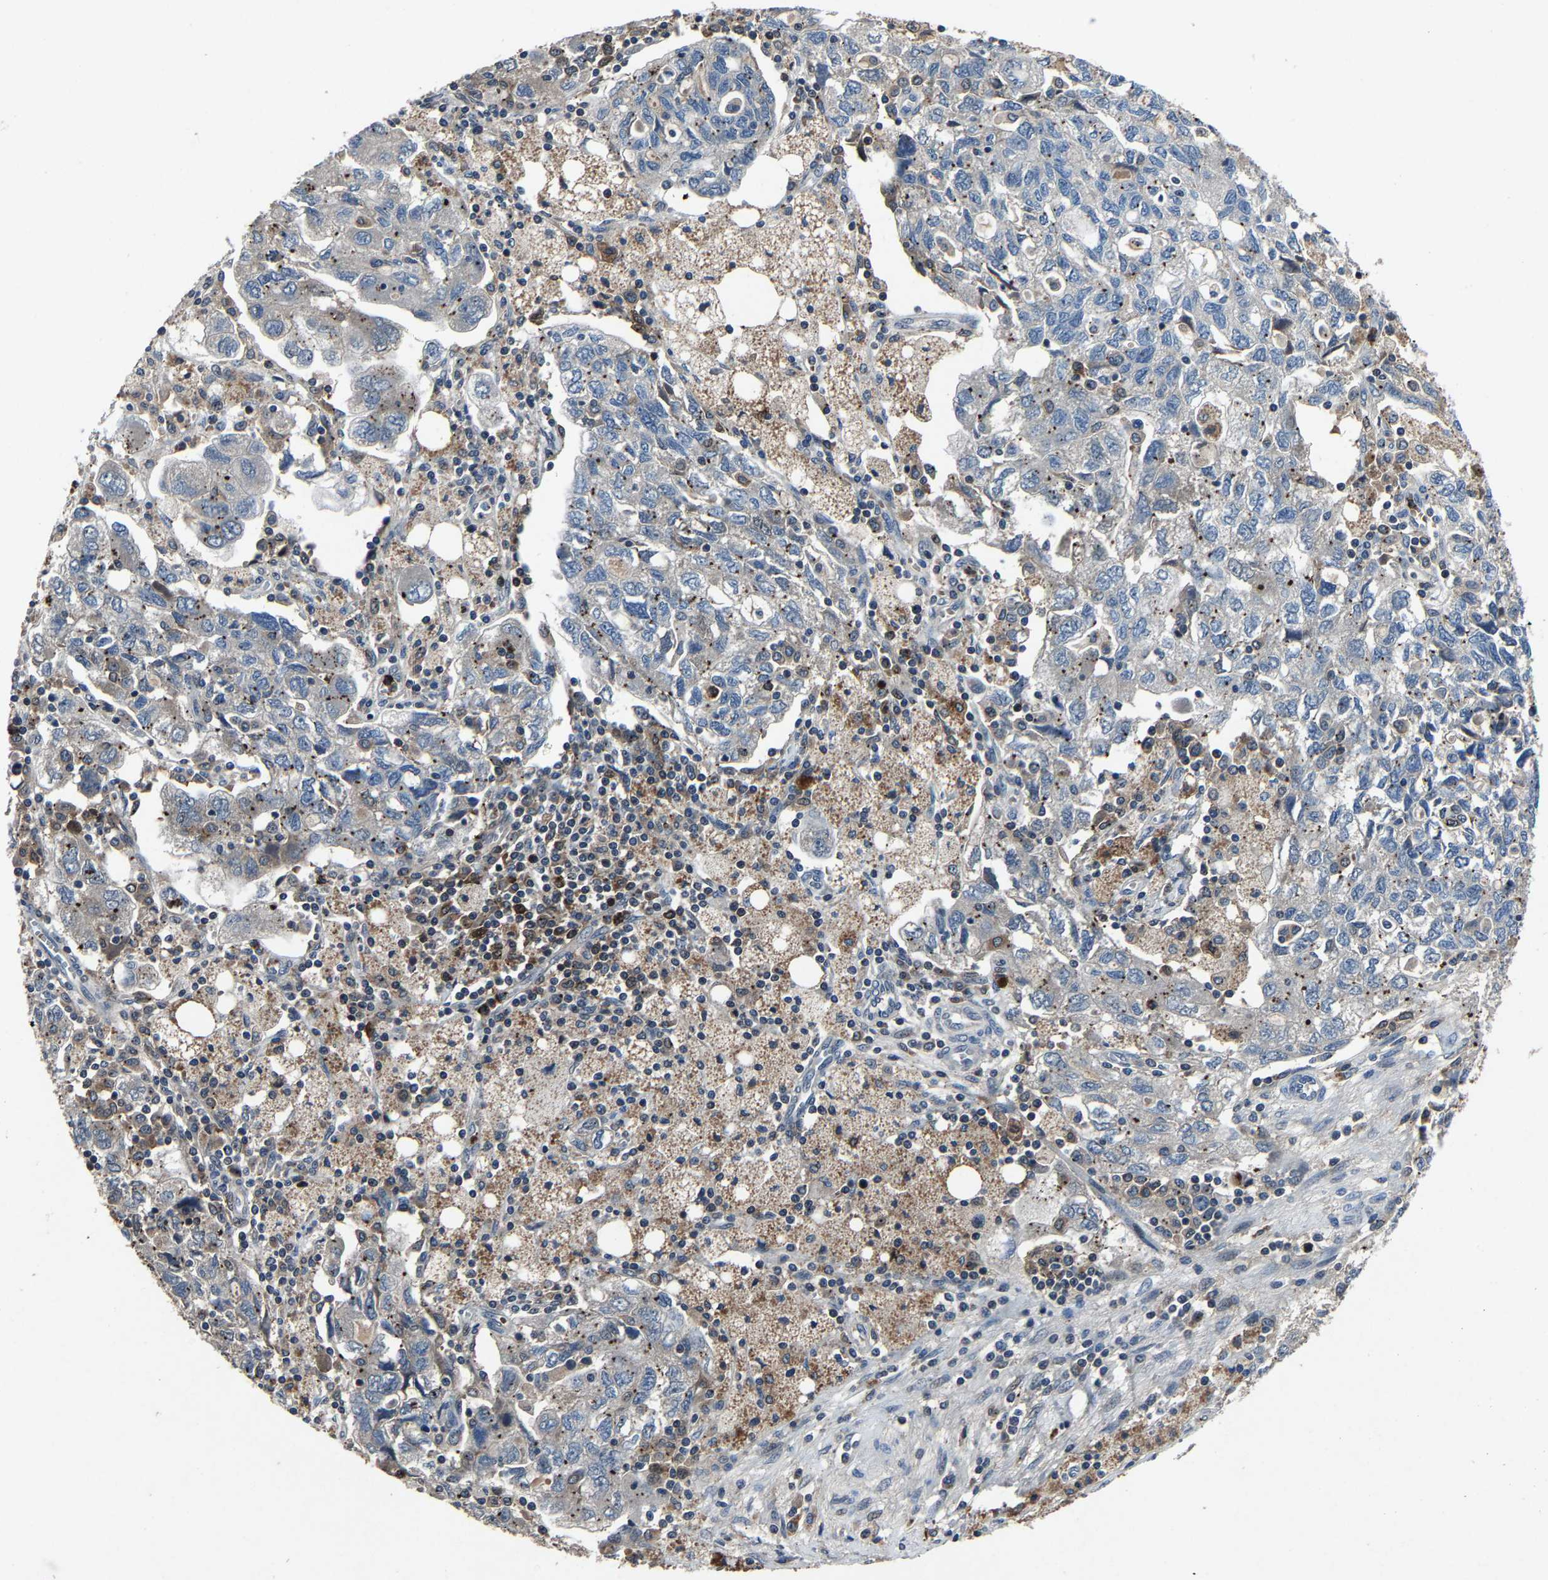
{"staining": {"intensity": "negative", "quantity": "none", "location": "none"}, "tissue": "ovarian cancer", "cell_type": "Tumor cells", "image_type": "cancer", "snomed": [{"axis": "morphology", "description": "Carcinoma, NOS"}, {"axis": "morphology", "description": "Cystadenocarcinoma, serous, NOS"}, {"axis": "topography", "description": "Ovary"}], "caption": "Photomicrograph shows no protein staining in tumor cells of ovarian serous cystadenocarcinoma tissue.", "gene": "PCNX2", "patient": {"sex": "female", "age": 69}}